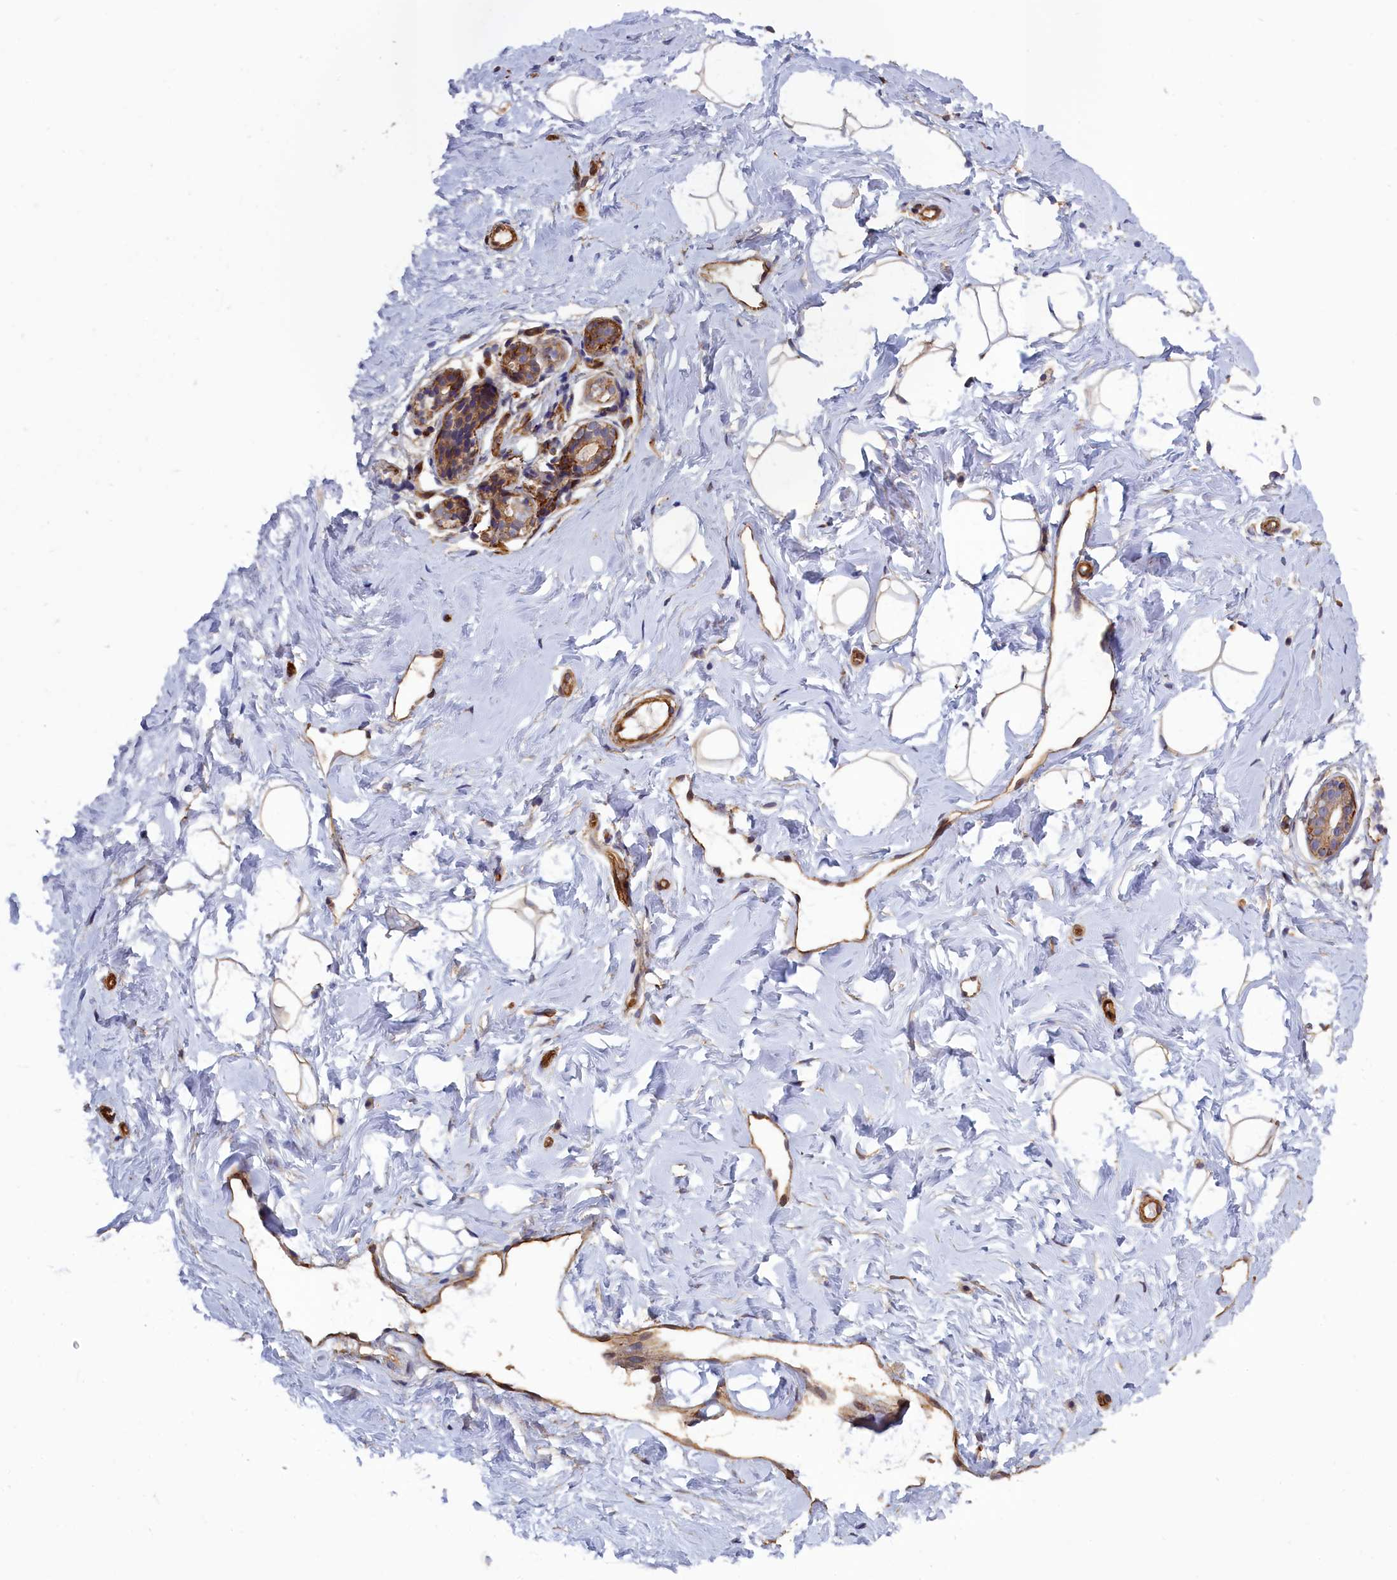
{"staining": {"intensity": "moderate", "quantity": ">75%", "location": "cytoplasmic/membranous"}, "tissue": "breast", "cell_type": "Adipocytes", "image_type": "normal", "snomed": [{"axis": "morphology", "description": "Normal tissue, NOS"}, {"axis": "morphology", "description": "Adenoma, NOS"}, {"axis": "topography", "description": "Breast"}], "caption": "Adipocytes show medium levels of moderate cytoplasmic/membranous expression in approximately >75% of cells in normal human breast.", "gene": "ANKRD27", "patient": {"sex": "female", "age": 23}}